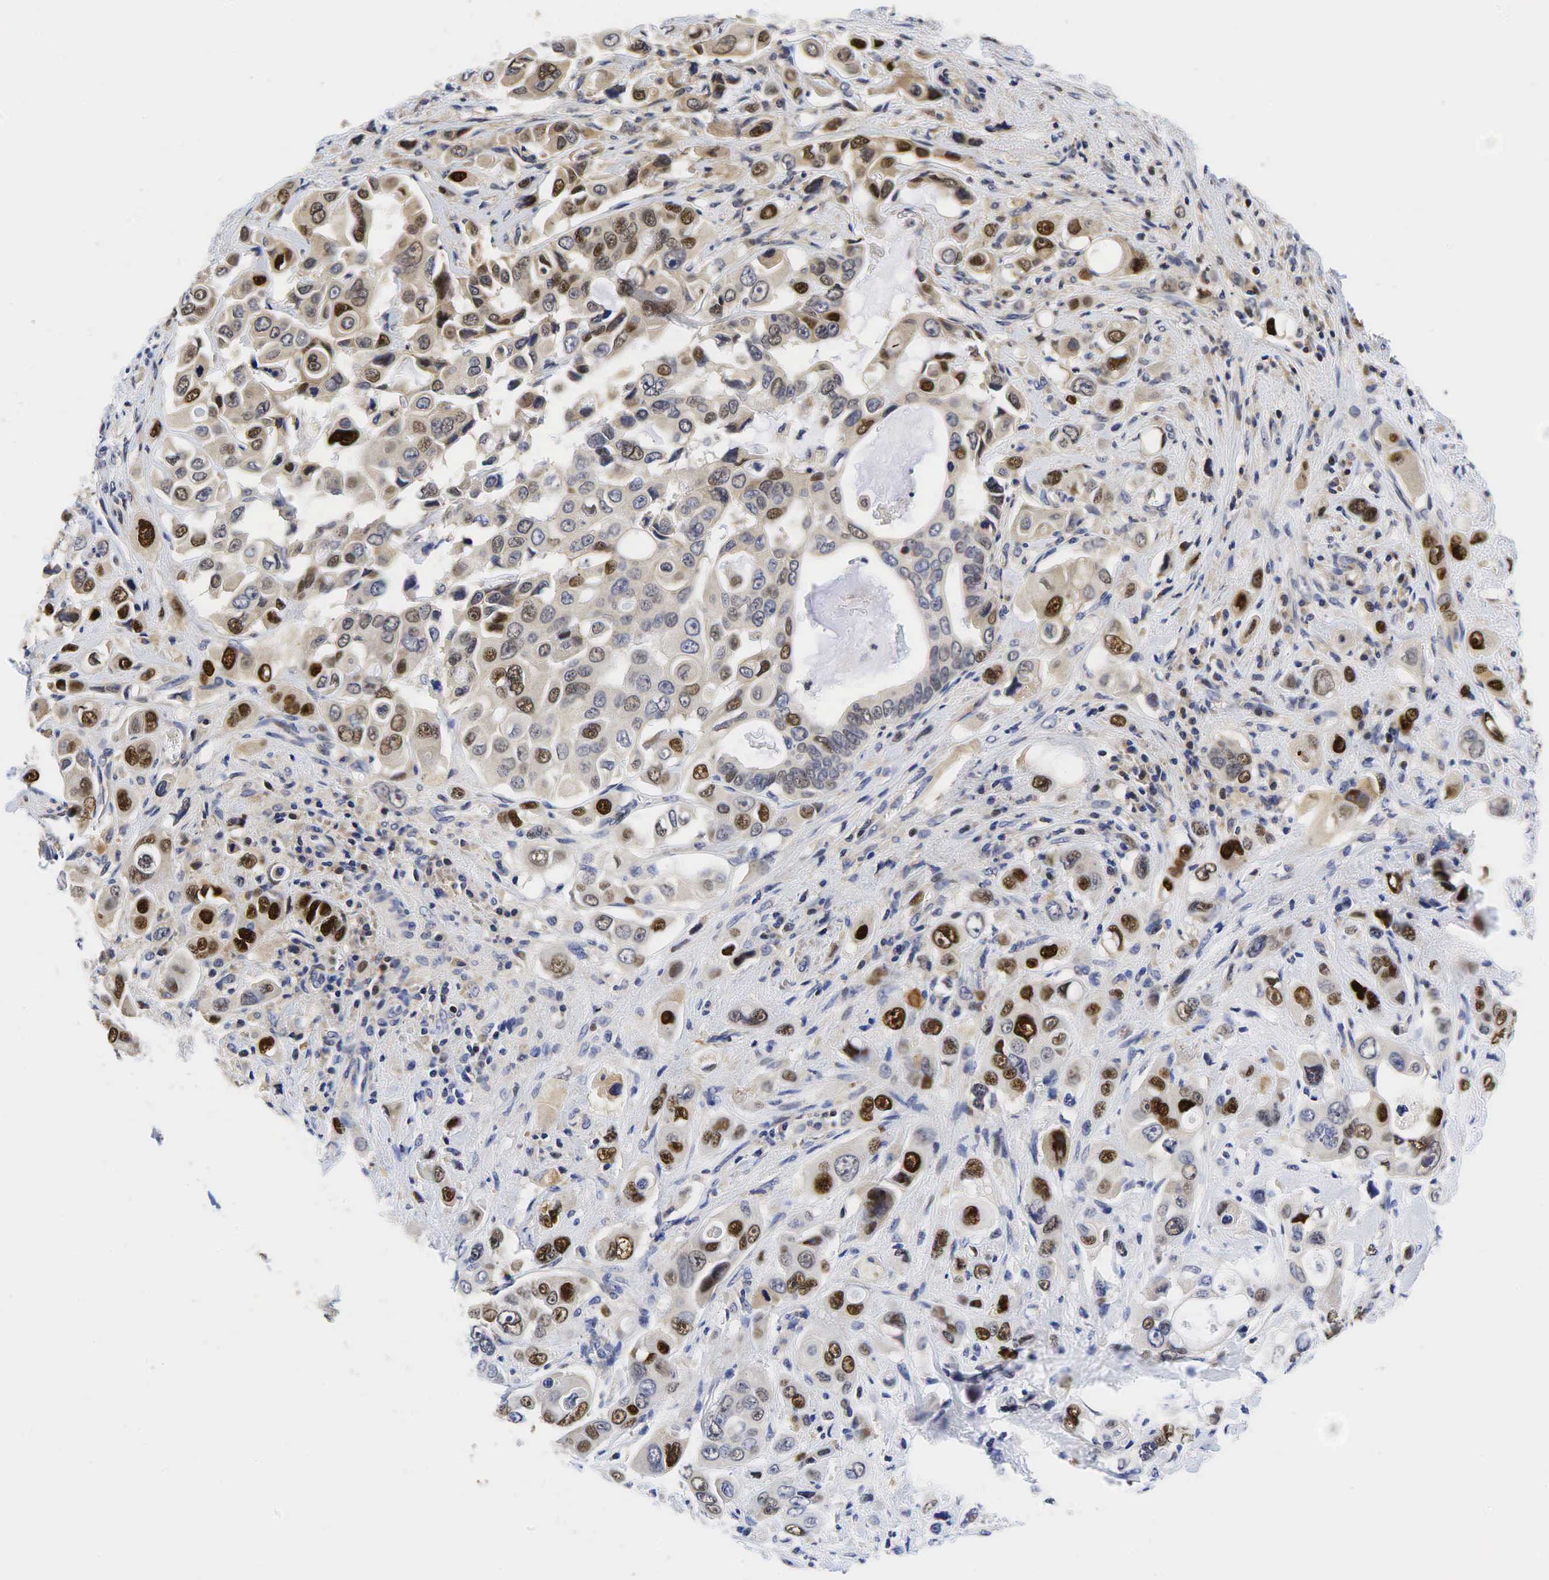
{"staining": {"intensity": "strong", "quantity": "25%-75%", "location": "nuclear"}, "tissue": "liver cancer", "cell_type": "Tumor cells", "image_type": "cancer", "snomed": [{"axis": "morphology", "description": "Cholangiocarcinoma"}, {"axis": "topography", "description": "Liver"}], "caption": "Liver cancer (cholangiocarcinoma) stained with a brown dye demonstrates strong nuclear positive staining in about 25%-75% of tumor cells.", "gene": "CCND1", "patient": {"sex": "female", "age": 79}}